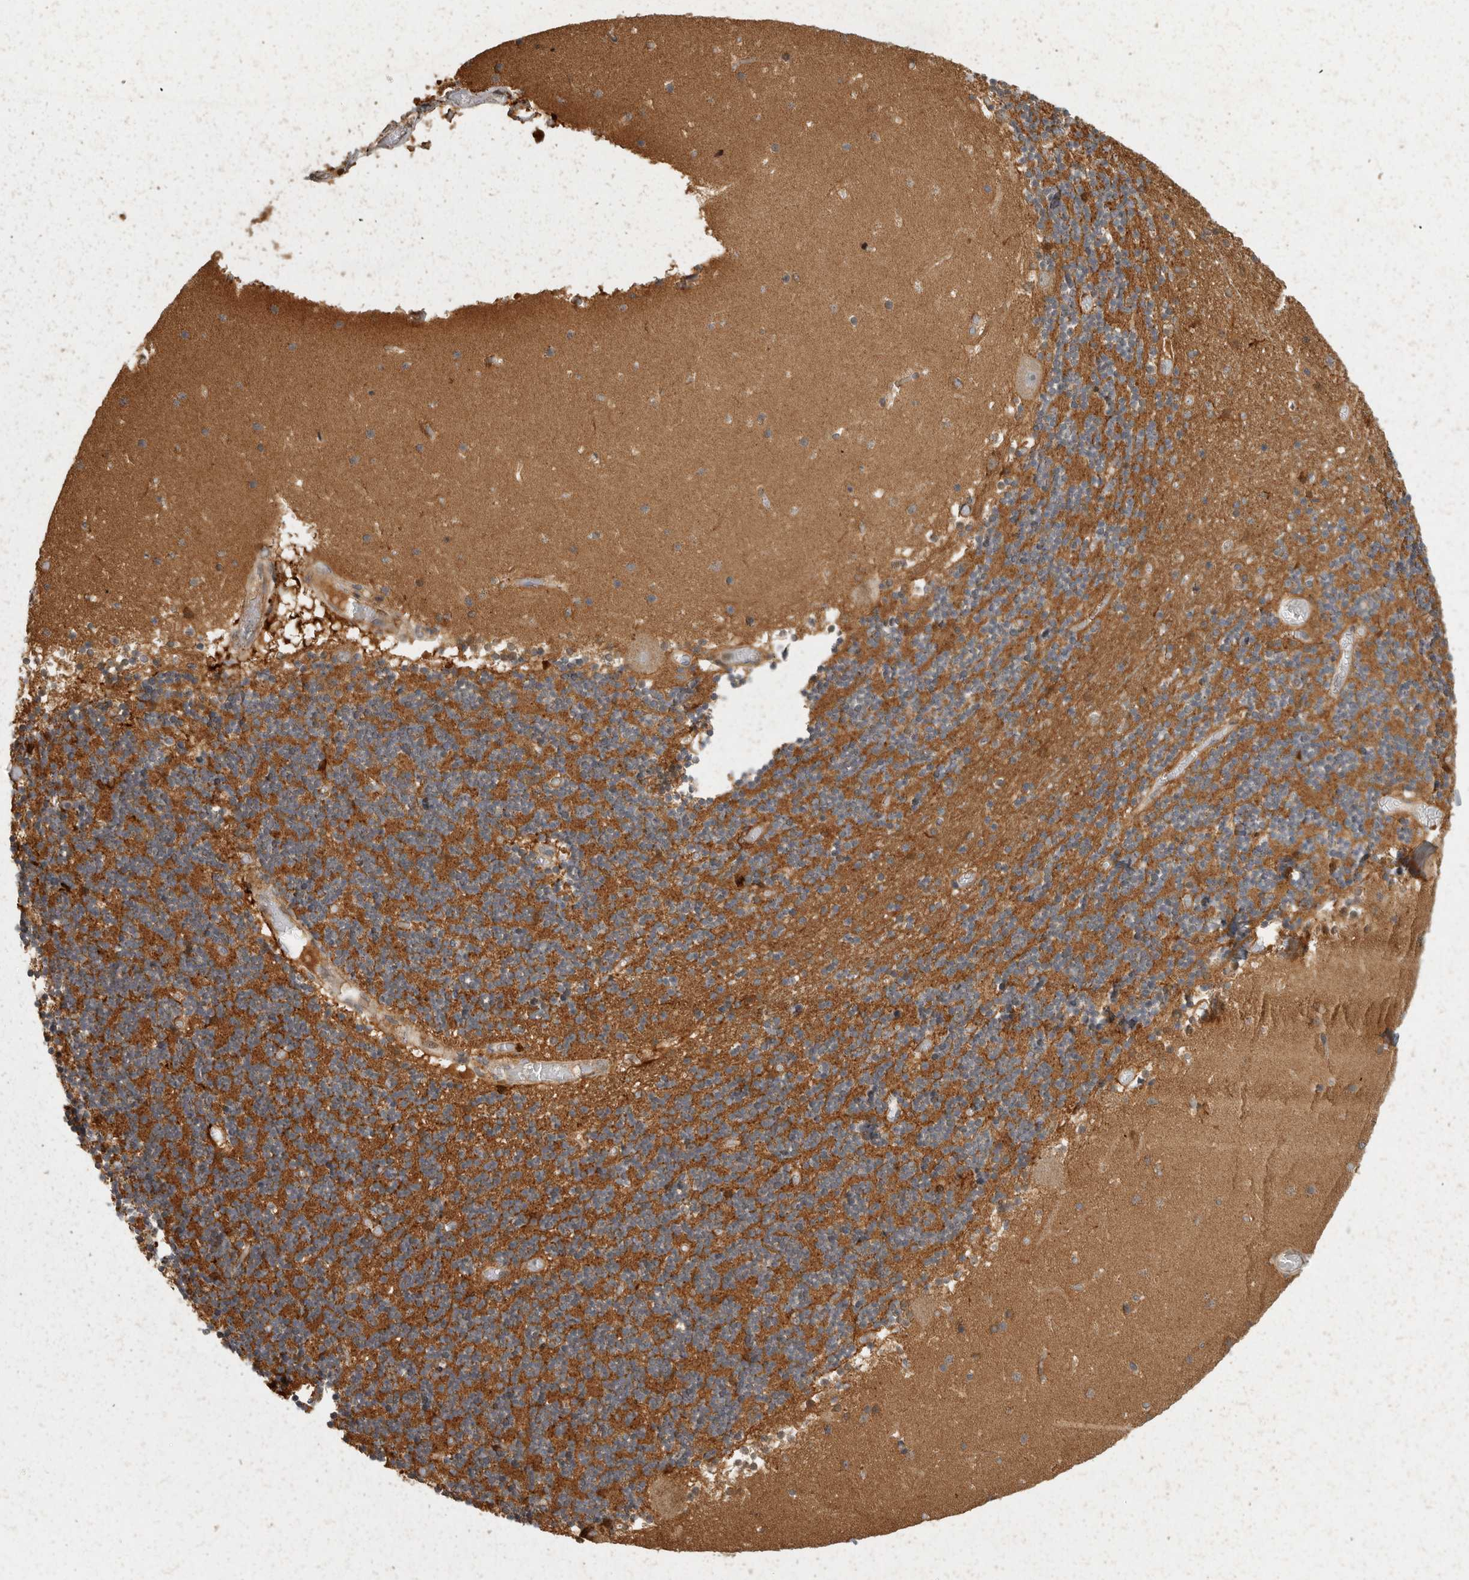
{"staining": {"intensity": "moderate", "quantity": ">75%", "location": "cytoplasmic/membranous"}, "tissue": "cerebellum", "cell_type": "Cells in granular layer", "image_type": "normal", "snomed": [{"axis": "morphology", "description": "Normal tissue, NOS"}, {"axis": "topography", "description": "Cerebellum"}], "caption": "DAB (3,3'-diaminobenzidine) immunohistochemical staining of unremarkable human cerebellum demonstrates moderate cytoplasmic/membranous protein staining in approximately >75% of cells in granular layer. The staining was performed using DAB to visualize the protein expression in brown, while the nuclei were stained in blue with hematoxylin (Magnification: 20x).", "gene": "SWT1", "patient": {"sex": "female", "age": 28}}